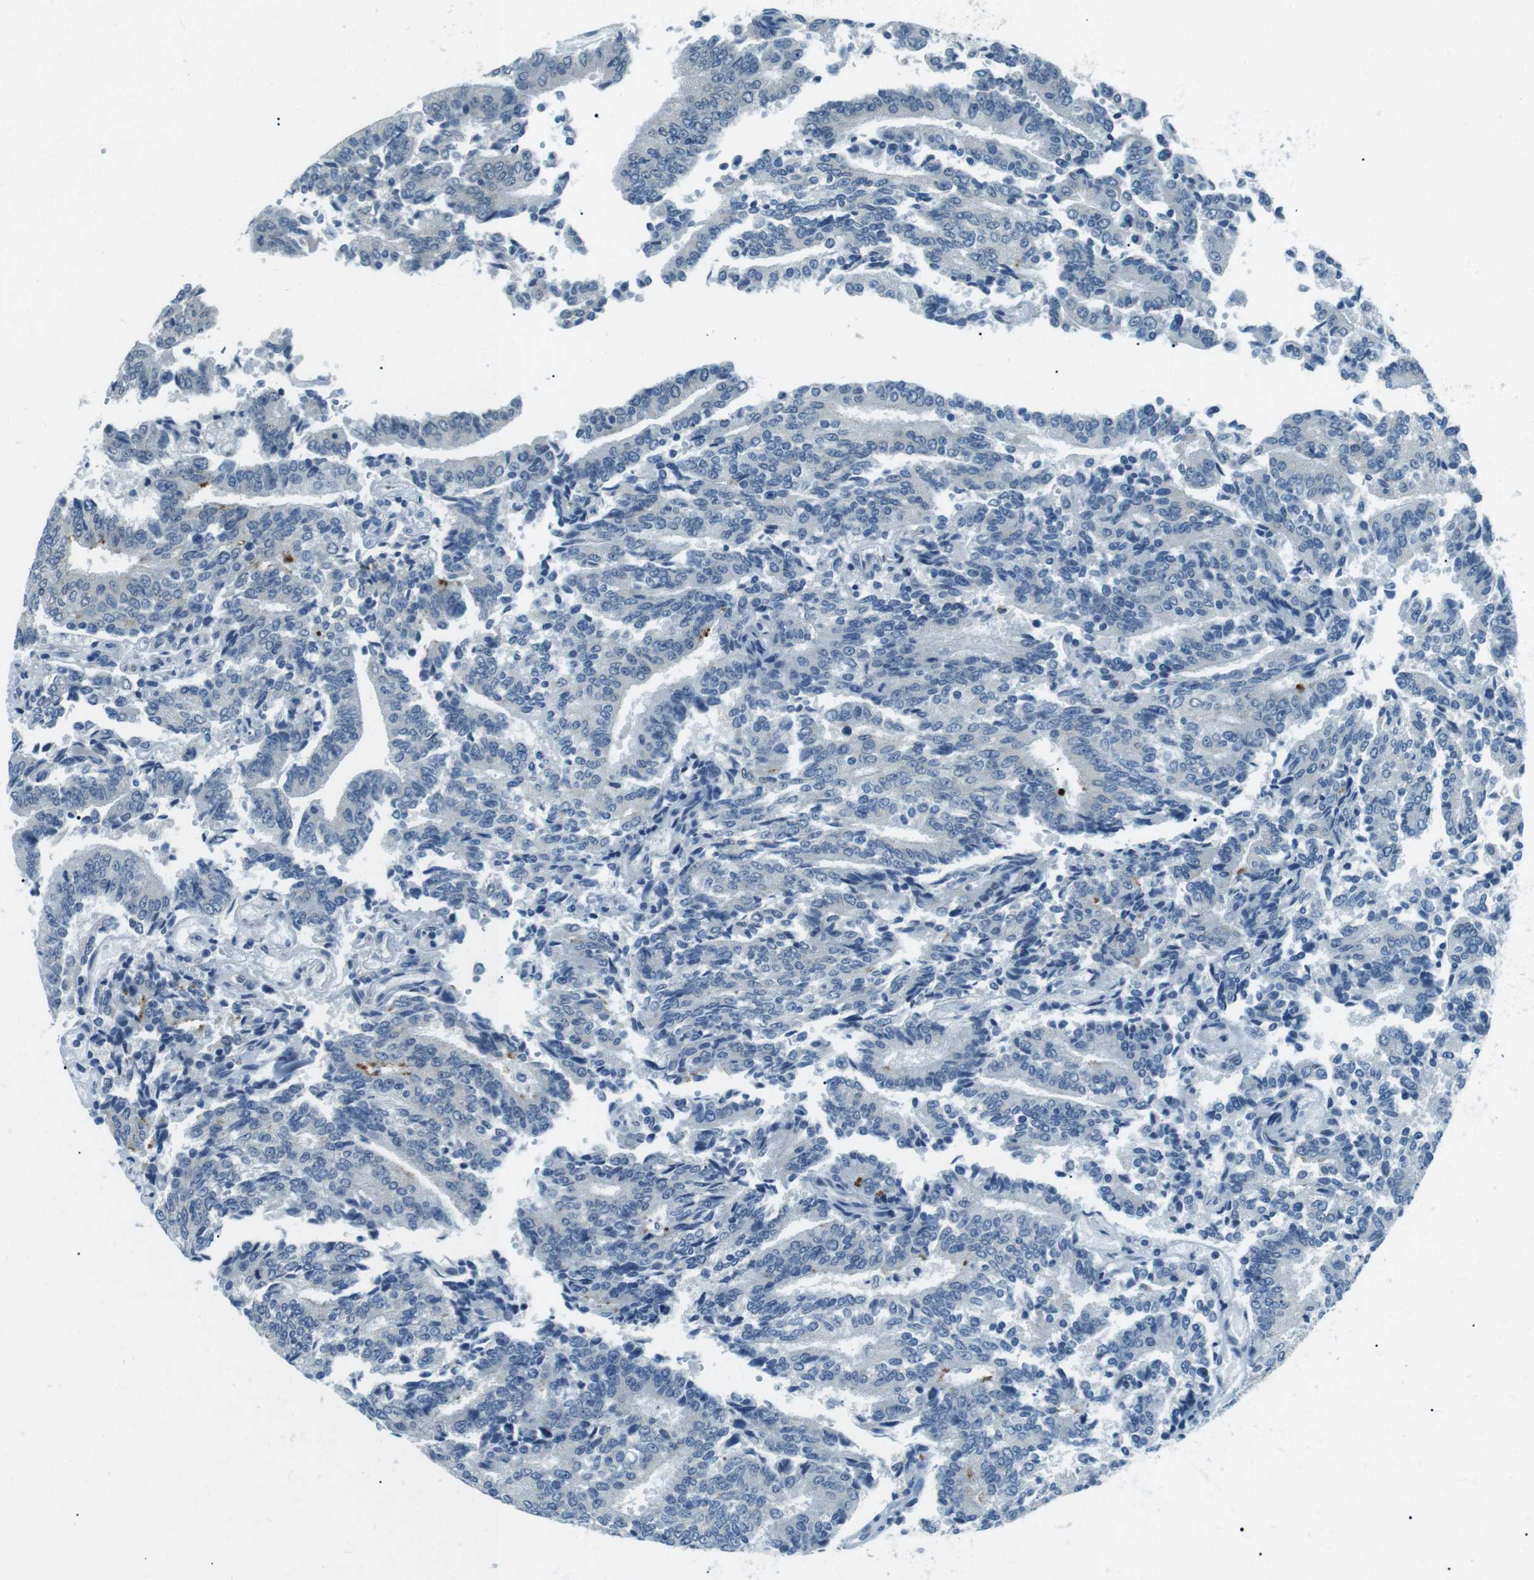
{"staining": {"intensity": "negative", "quantity": "none", "location": "none"}, "tissue": "prostate cancer", "cell_type": "Tumor cells", "image_type": "cancer", "snomed": [{"axis": "morphology", "description": "Normal tissue, NOS"}, {"axis": "morphology", "description": "Adenocarcinoma, High grade"}, {"axis": "topography", "description": "Prostate"}, {"axis": "topography", "description": "Seminal veicle"}], "caption": "Photomicrograph shows no protein staining in tumor cells of prostate cancer (adenocarcinoma (high-grade)) tissue.", "gene": "SERPINB2", "patient": {"sex": "male", "age": 55}}